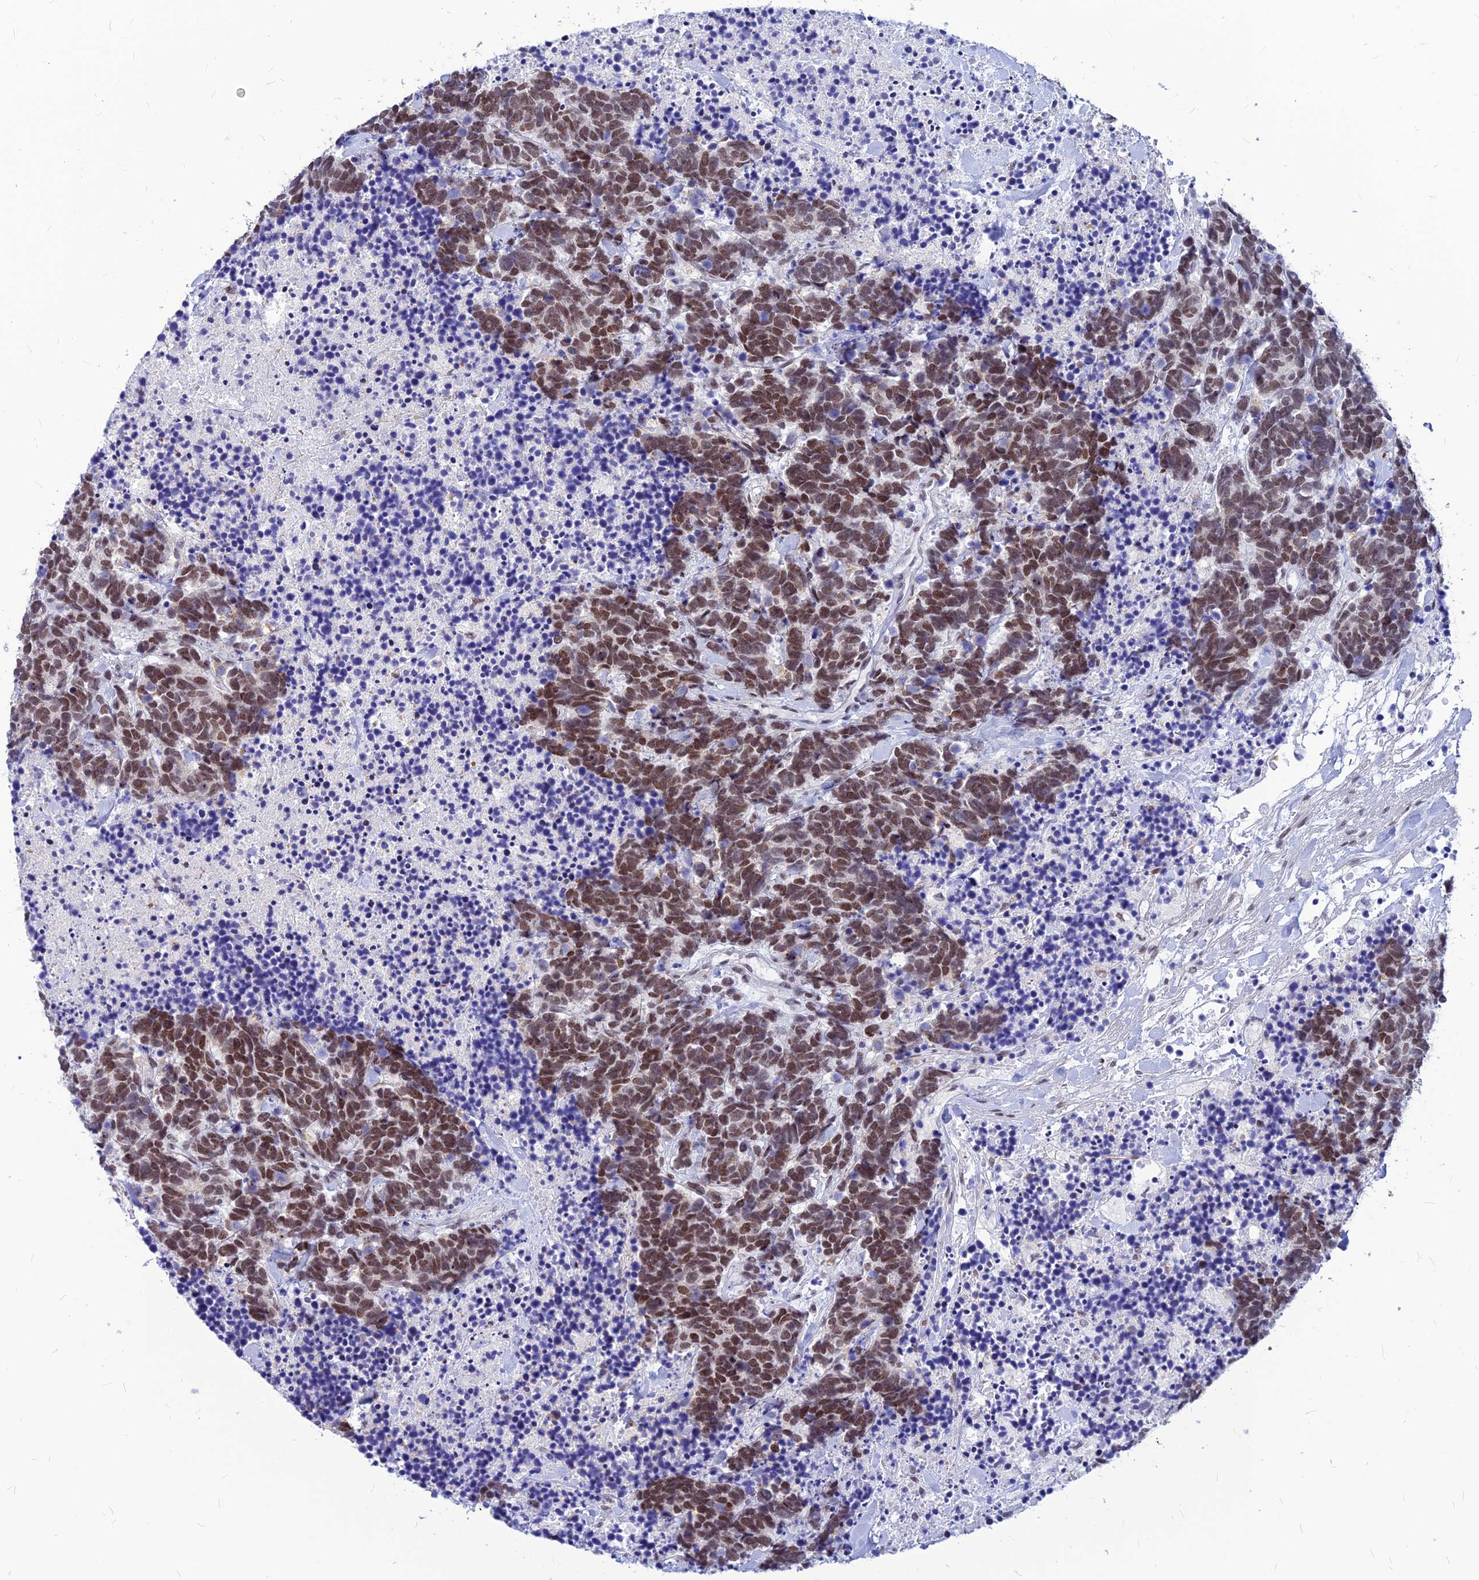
{"staining": {"intensity": "strong", "quantity": ">75%", "location": "nuclear"}, "tissue": "carcinoid", "cell_type": "Tumor cells", "image_type": "cancer", "snomed": [{"axis": "morphology", "description": "Carcinoma, NOS"}, {"axis": "morphology", "description": "Carcinoid, malignant, NOS"}, {"axis": "topography", "description": "Prostate"}], "caption": "Immunohistochemical staining of carcinoid exhibits high levels of strong nuclear protein positivity in about >75% of tumor cells. (Stains: DAB in brown, nuclei in blue, Microscopy: brightfield microscopy at high magnification).", "gene": "KCTD13", "patient": {"sex": "male", "age": 57}}